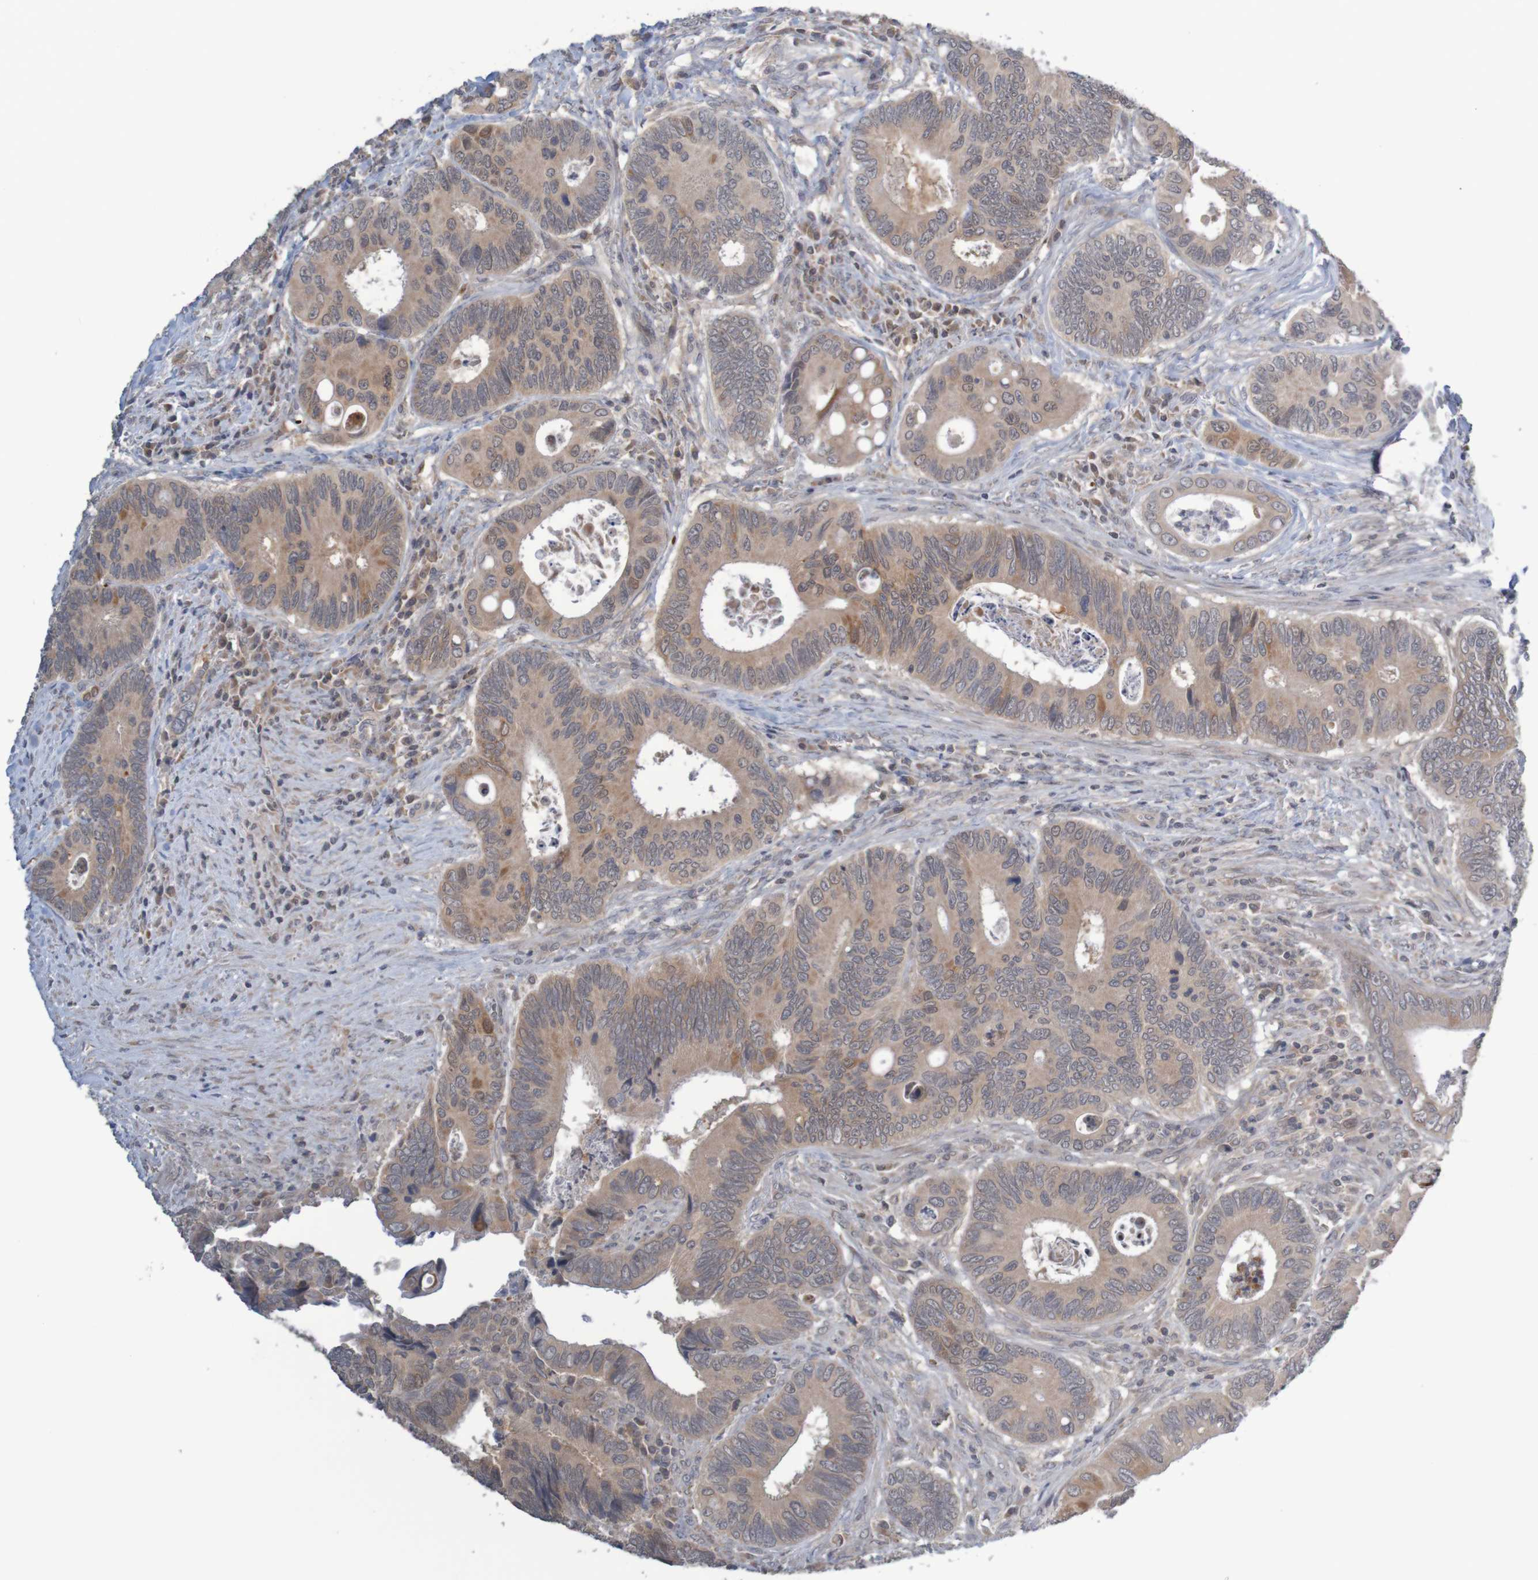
{"staining": {"intensity": "weak", "quantity": ">75%", "location": "cytoplasmic/membranous"}, "tissue": "colorectal cancer", "cell_type": "Tumor cells", "image_type": "cancer", "snomed": [{"axis": "morphology", "description": "Inflammation, NOS"}, {"axis": "morphology", "description": "Adenocarcinoma, NOS"}, {"axis": "topography", "description": "Colon"}], "caption": "A brown stain highlights weak cytoplasmic/membranous staining of a protein in adenocarcinoma (colorectal) tumor cells. Immunohistochemistry (ihc) stains the protein in brown and the nuclei are stained blue.", "gene": "ANKK1", "patient": {"sex": "male", "age": 72}}